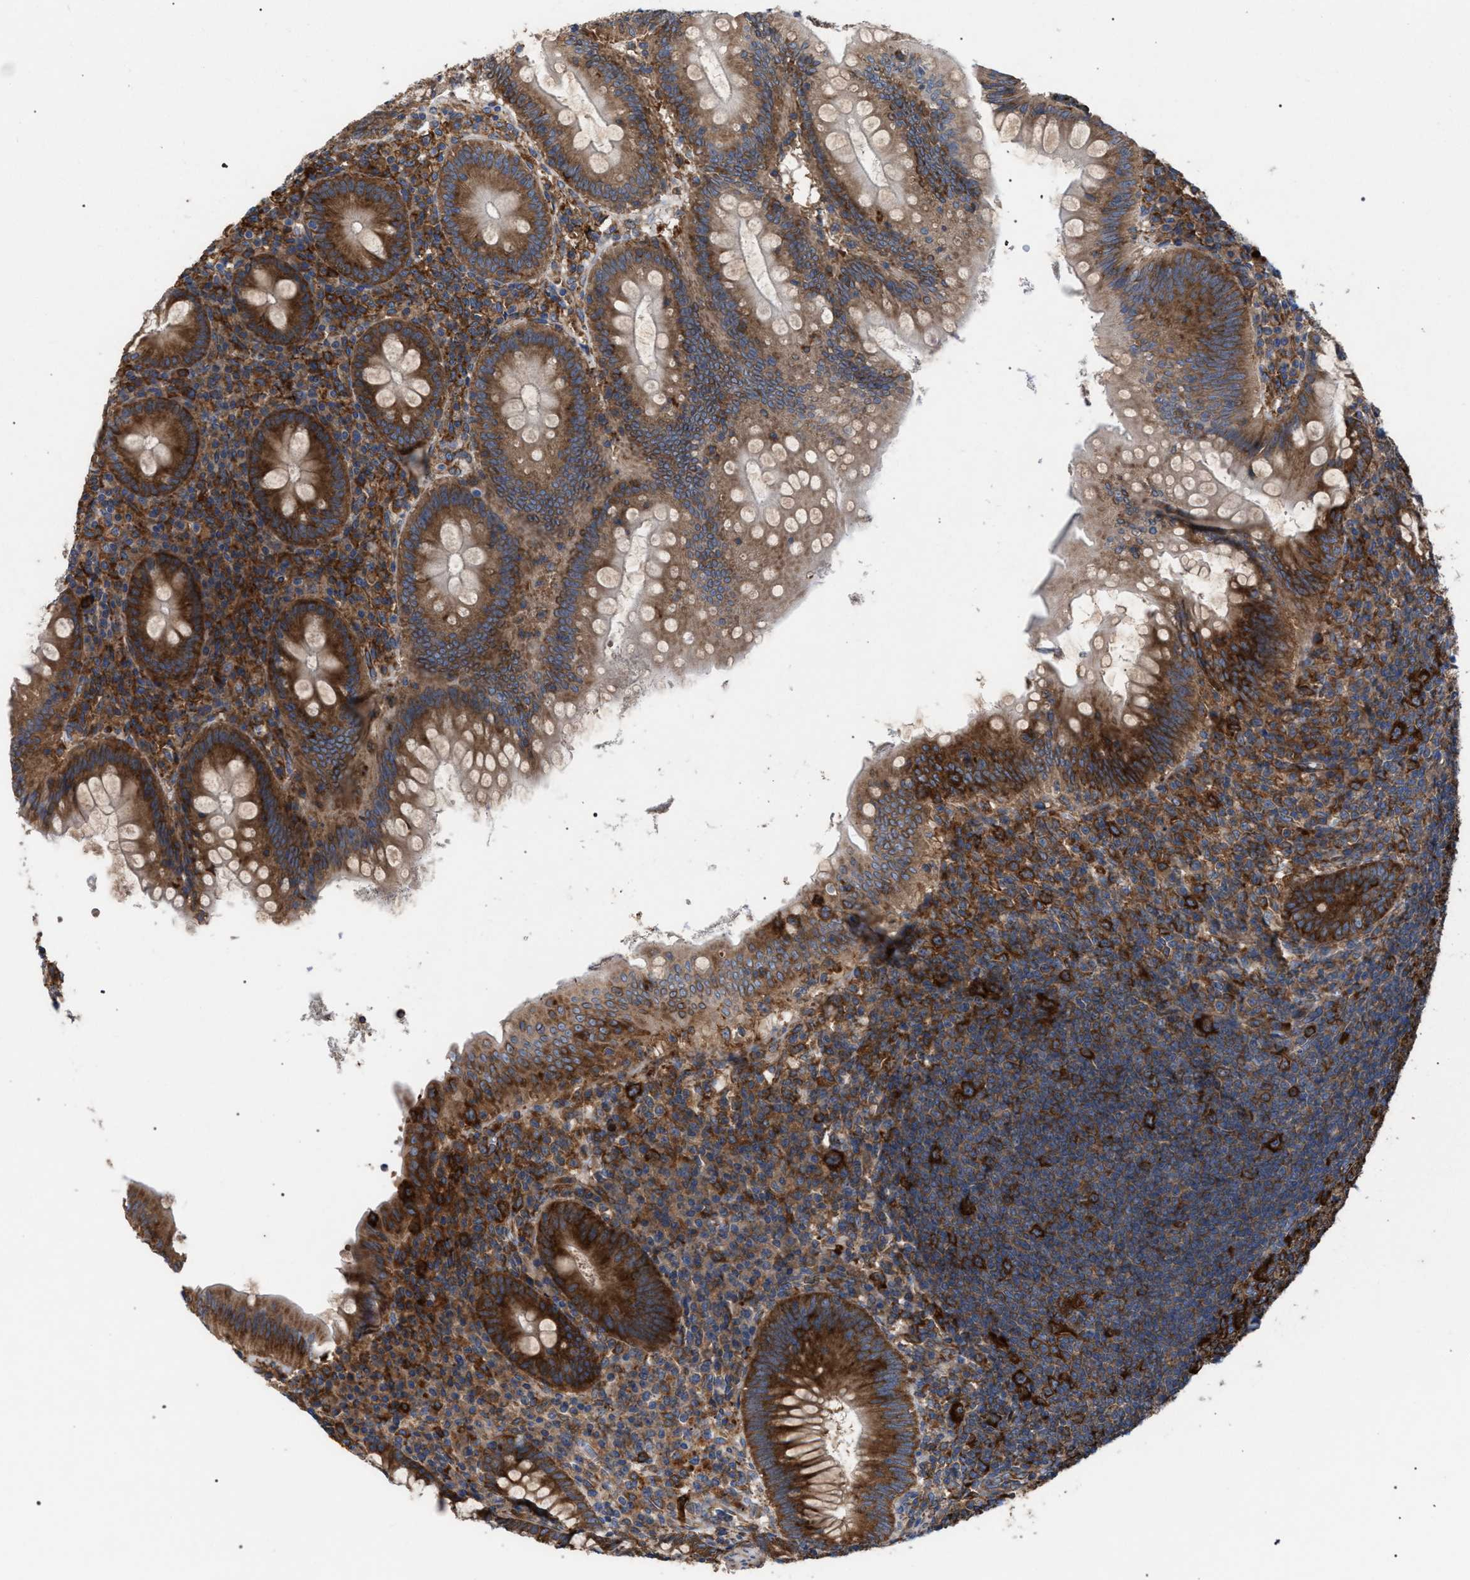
{"staining": {"intensity": "strong", "quantity": ">75%", "location": "cytoplasmic/membranous"}, "tissue": "appendix", "cell_type": "Glandular cells", "image_type": "normal", "snomed": [{"axis": "morphology", "description": "Normal tissue, NOS"}, {"axis": "topography", "description": "Appendix"}], "caption": "The photomicrograph demonstrates a brown stain indicating the presence of a protein in the cytoplasmic/membranous of glandular cells in appendix.", "gene": "CDR2L", "patient": {"sex": "male", "age": 56}}